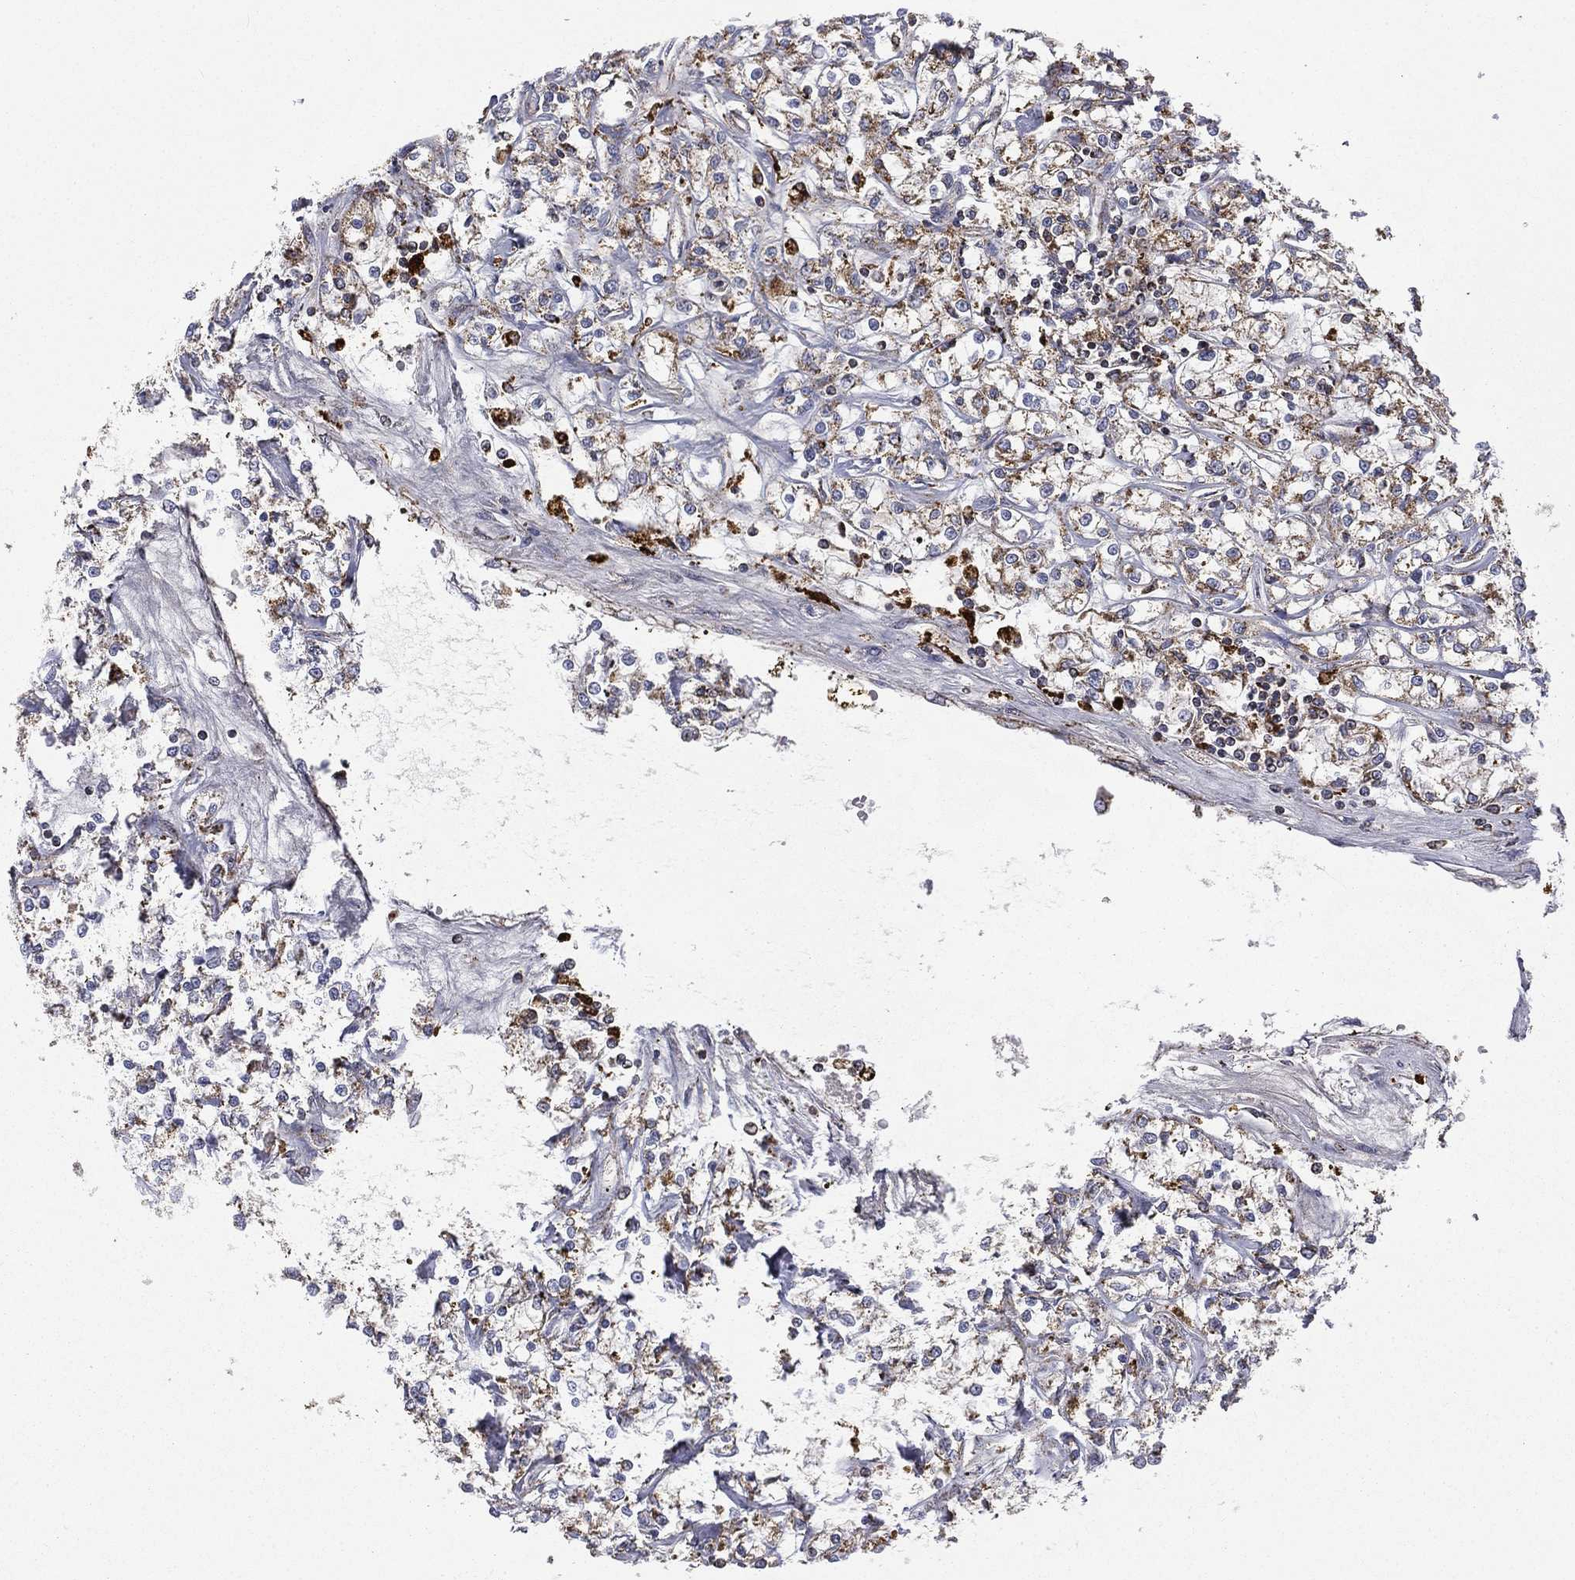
{"staining": {"intensity": "moderate", "quantity": "25%-75%", "location": "cytoplasmic/membranous"}, "tissue": "renal cancer", "cell_type": "Tumor cells", "image_type": "cancer", "snomed": [{"axis": "morphology", "description": "Adenocarcinoma, NOS"}, {"axis": "topography", "description": "Kidney"}], "caption": "Human renal cancer stained with a brown dye displays moderate cytoplasmic/membranous positive positivity in approximately 25%-75% of tumor cells.", "gene": "RIN3", "patient": {"sex": "female", "age": 59}}